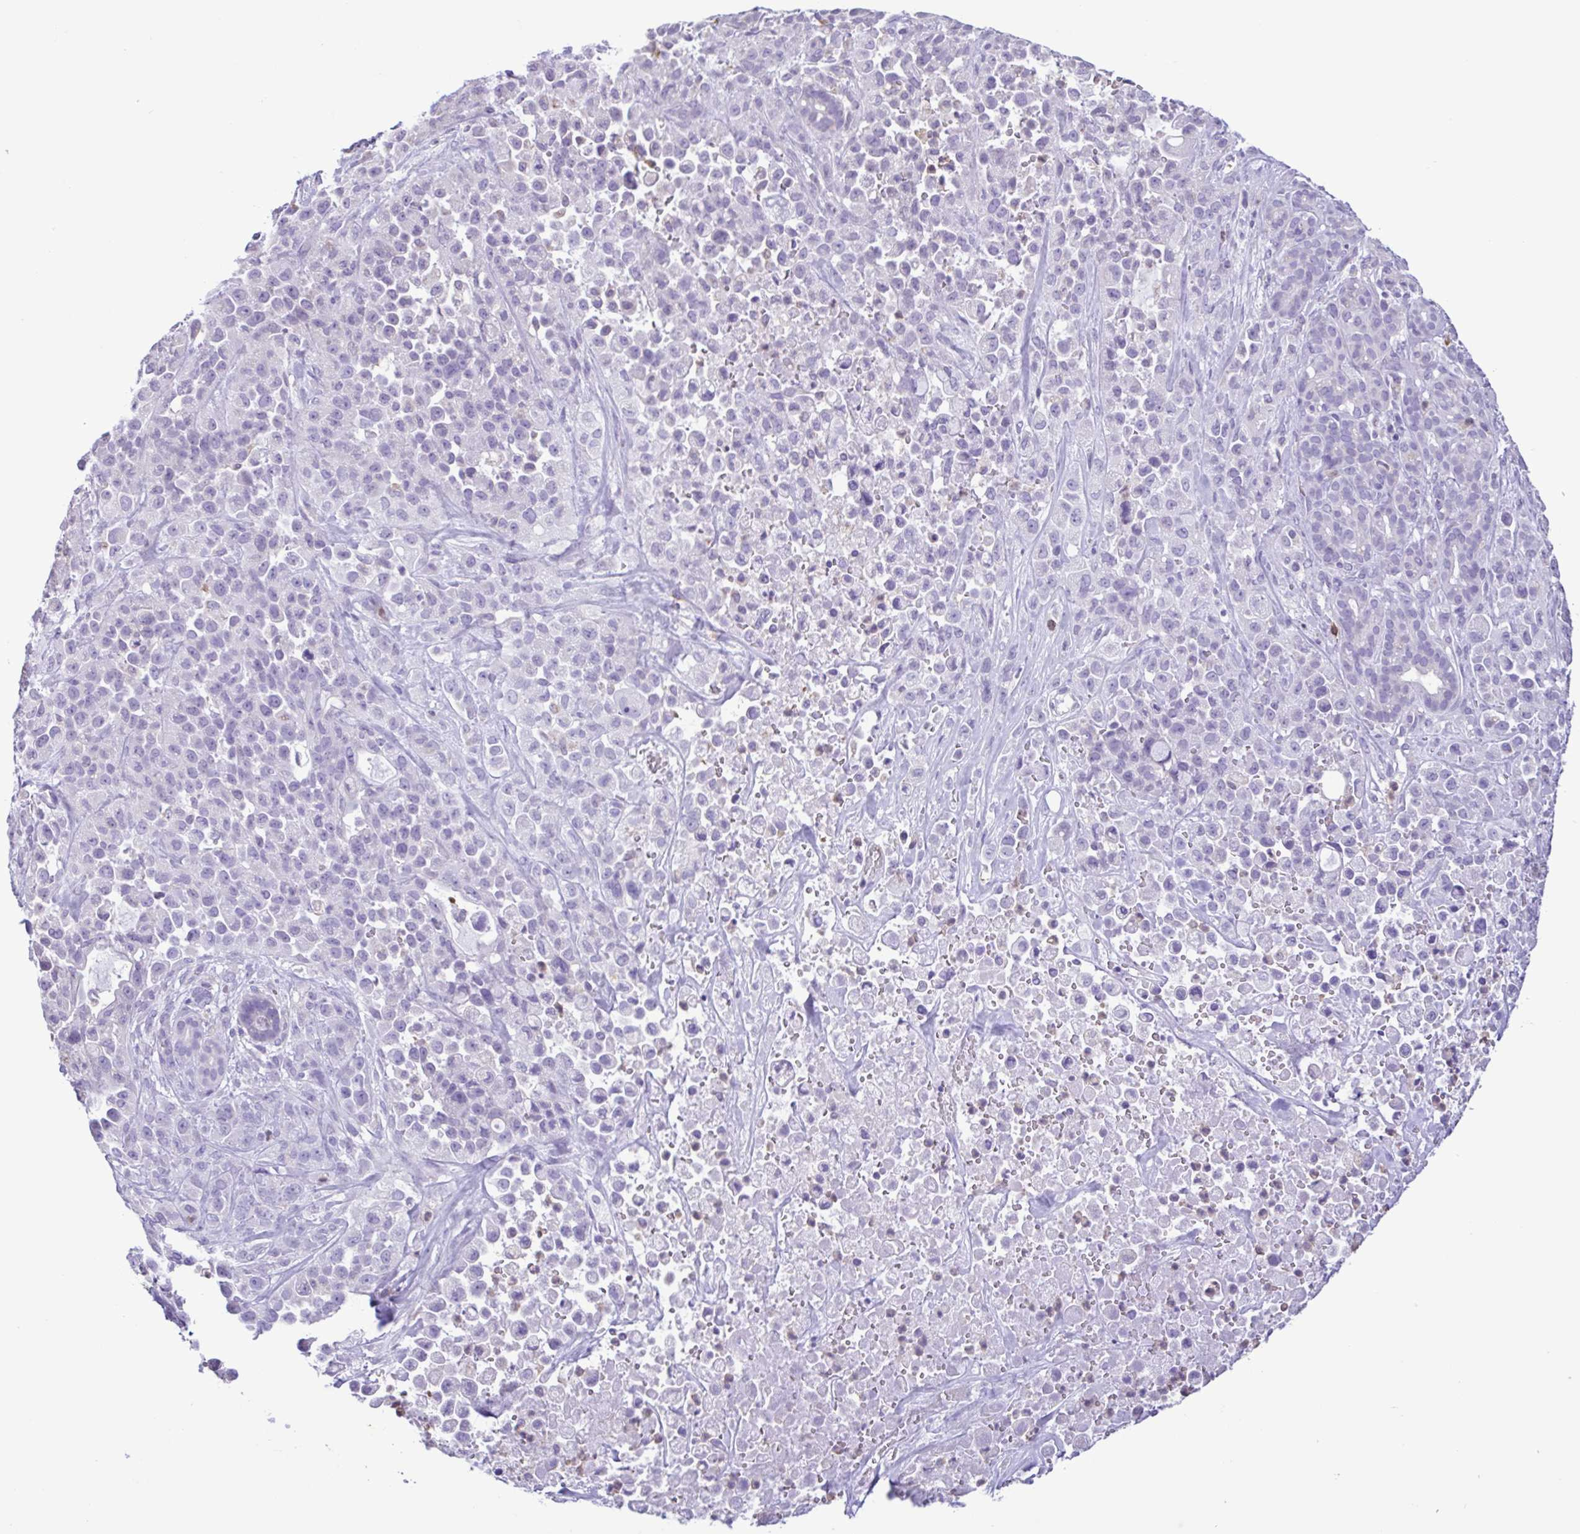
{"staining": {"intensity": "negative", "quantity": "none", "location": "none"}, "tissue": "pancreatic cancer", "cell_type": "Tumor cells", "image_type": "cancer", "snomed": [{"axis": "morphology", "description": "Adenocarcinoma, NOS"}, {"axis": "topography", "description": "Pancreas"}], "caption": "DAB (3,3'-diaminobenzidine) immunohistochemical staining of adenocarcinoma (pancreatic) displays no significant expression in tumor cells.", "gene": "CBY2", "patient": {"sex": "male", "age": 44}}